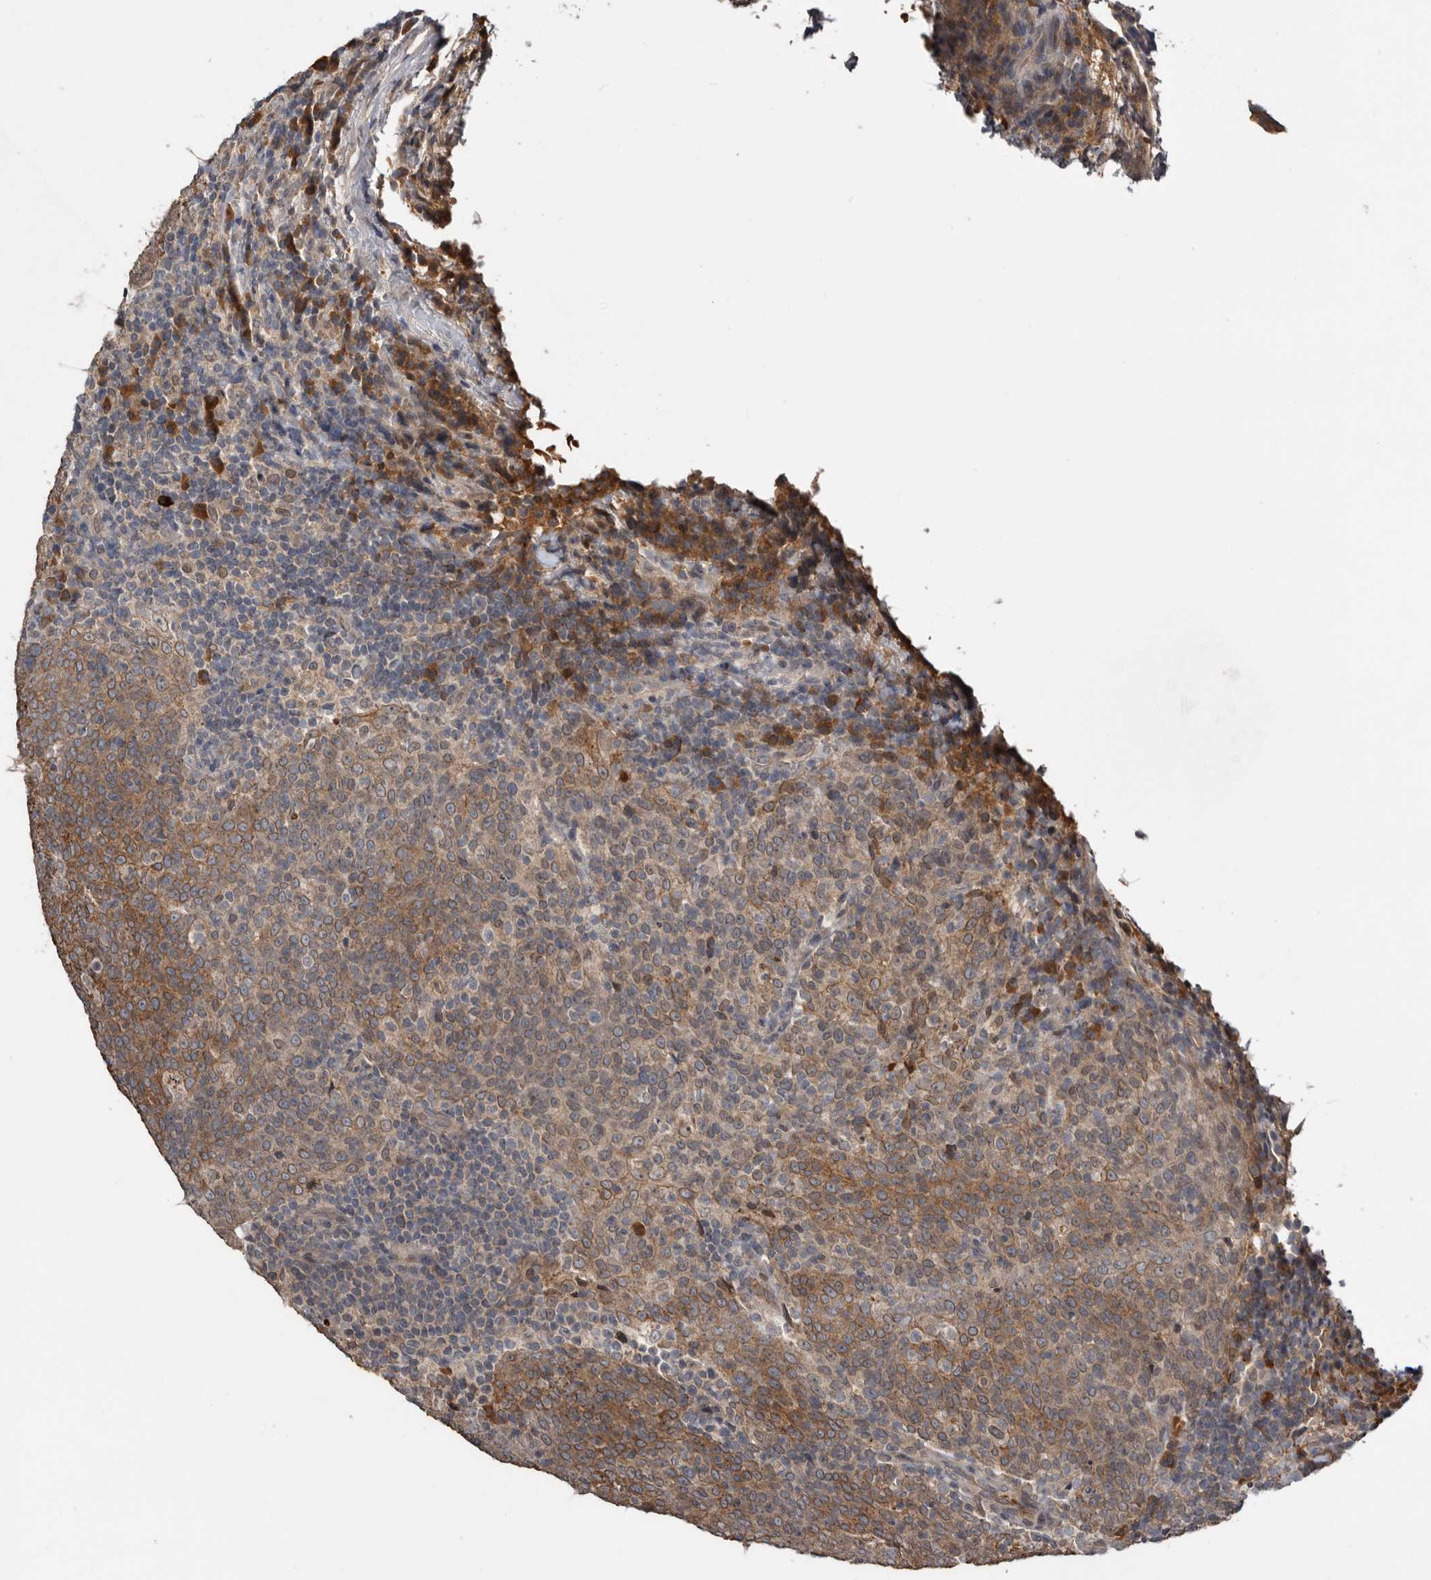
{"staining": {"intensity": "moderate", "quantity": "25%-75%", "location": "cytoplasmic/membranous"}, "tissue": "head and neck cancer", "cell_type": "Tumor cells", "image_type": "cancer", "snomed": [{"axis": "morphology", "description": "Squamous cell carcinoma, NOS"}, {"axis": "morphology", "description": "Squamous cell carcinoma, metastatic, NOS"}, {"axis": "topography", "description": "Lymph node"}, {"axis": "topography", "description": "Head-Neck"}], "caption": "DAB immunohistochemical staining of head and neck cancer exhibits moderate cytoplasmic/membranous protein expression in about 25%-75% of tumor cells.", "gene": "NMUR1", "patient": {"sex": "male", "age": 62}}